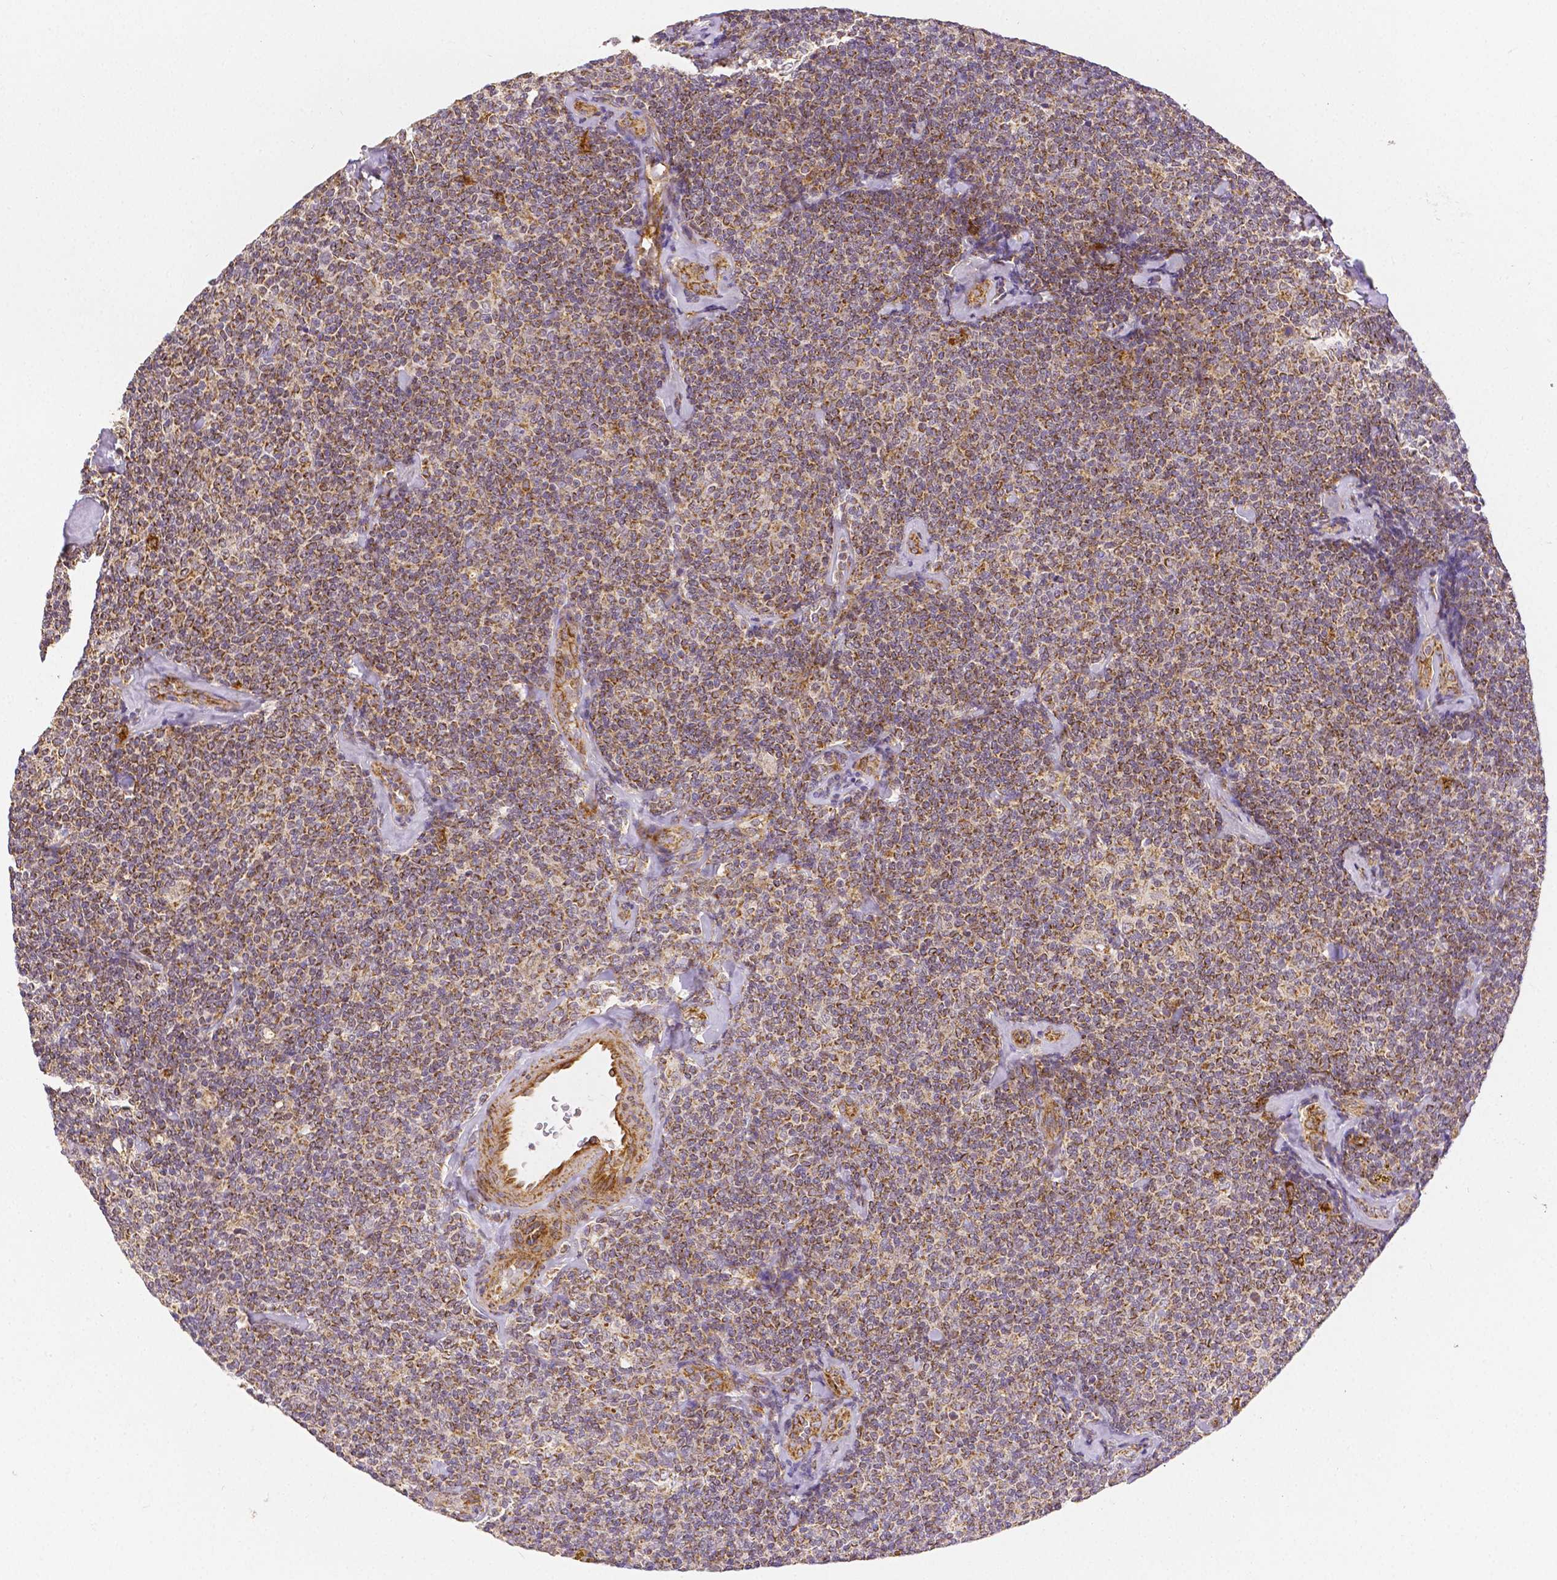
{"staining": {"intensity": "strong", "quantity": ">75%", "location": "cytoplasmic/membranous"}, "tissue": "lymphoma", "cell_type": "Tumor cells", "image_type": "cancer", "snomed": [{"axis": "morphology", "description": "Malignant lymphoma, non-Hodgkin's type, Low grade"}, {"axis": "topography", "description": "Lymph node"}], "caption": "Lymphoma stained with a brown dye exhibits strong cytoplasmic/membranous positive positivity in approximately >75% of tumor cells.", "gene": "RHOT1", "patient": {"sex": "female", "age": 56}}